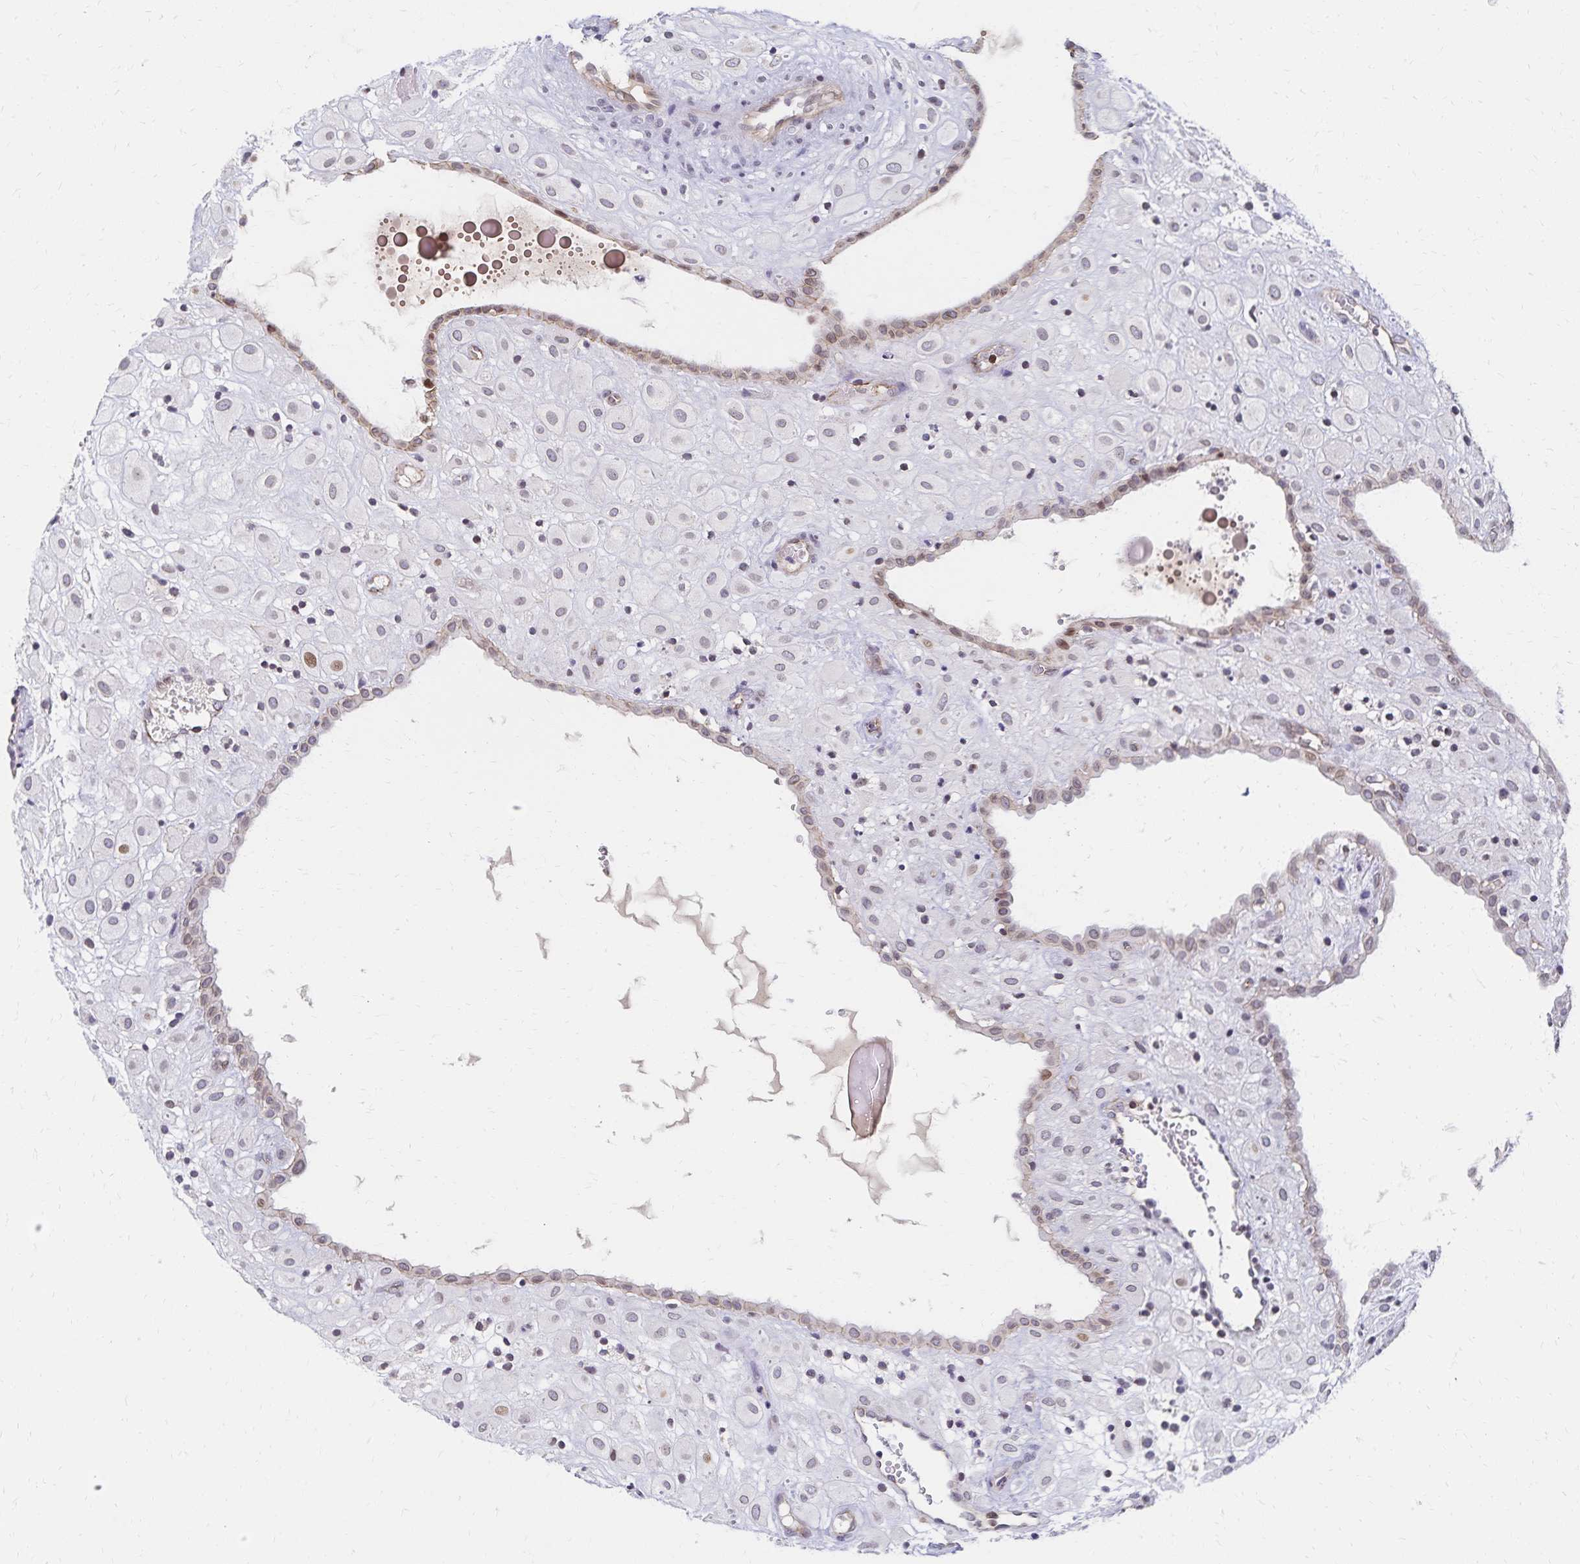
{"staining": {"intensity": "weak", "quantity": "<25%", "location": "nuclear"}, "tissue": "placenta", "cell_type": "Decidual cells", "image_type": "normal", "snomed": [{"axis": "morphology", "description": "Normal tissue, NOS"}, {"axis": "topography", "description": "Placenta"}], "caption": "This is a image of immunohistochemistry staining of normal placenta, which shows no staining in decidual cells.", "gene": "RAB9B", "patient": {"sex": "female", "age": 24}}